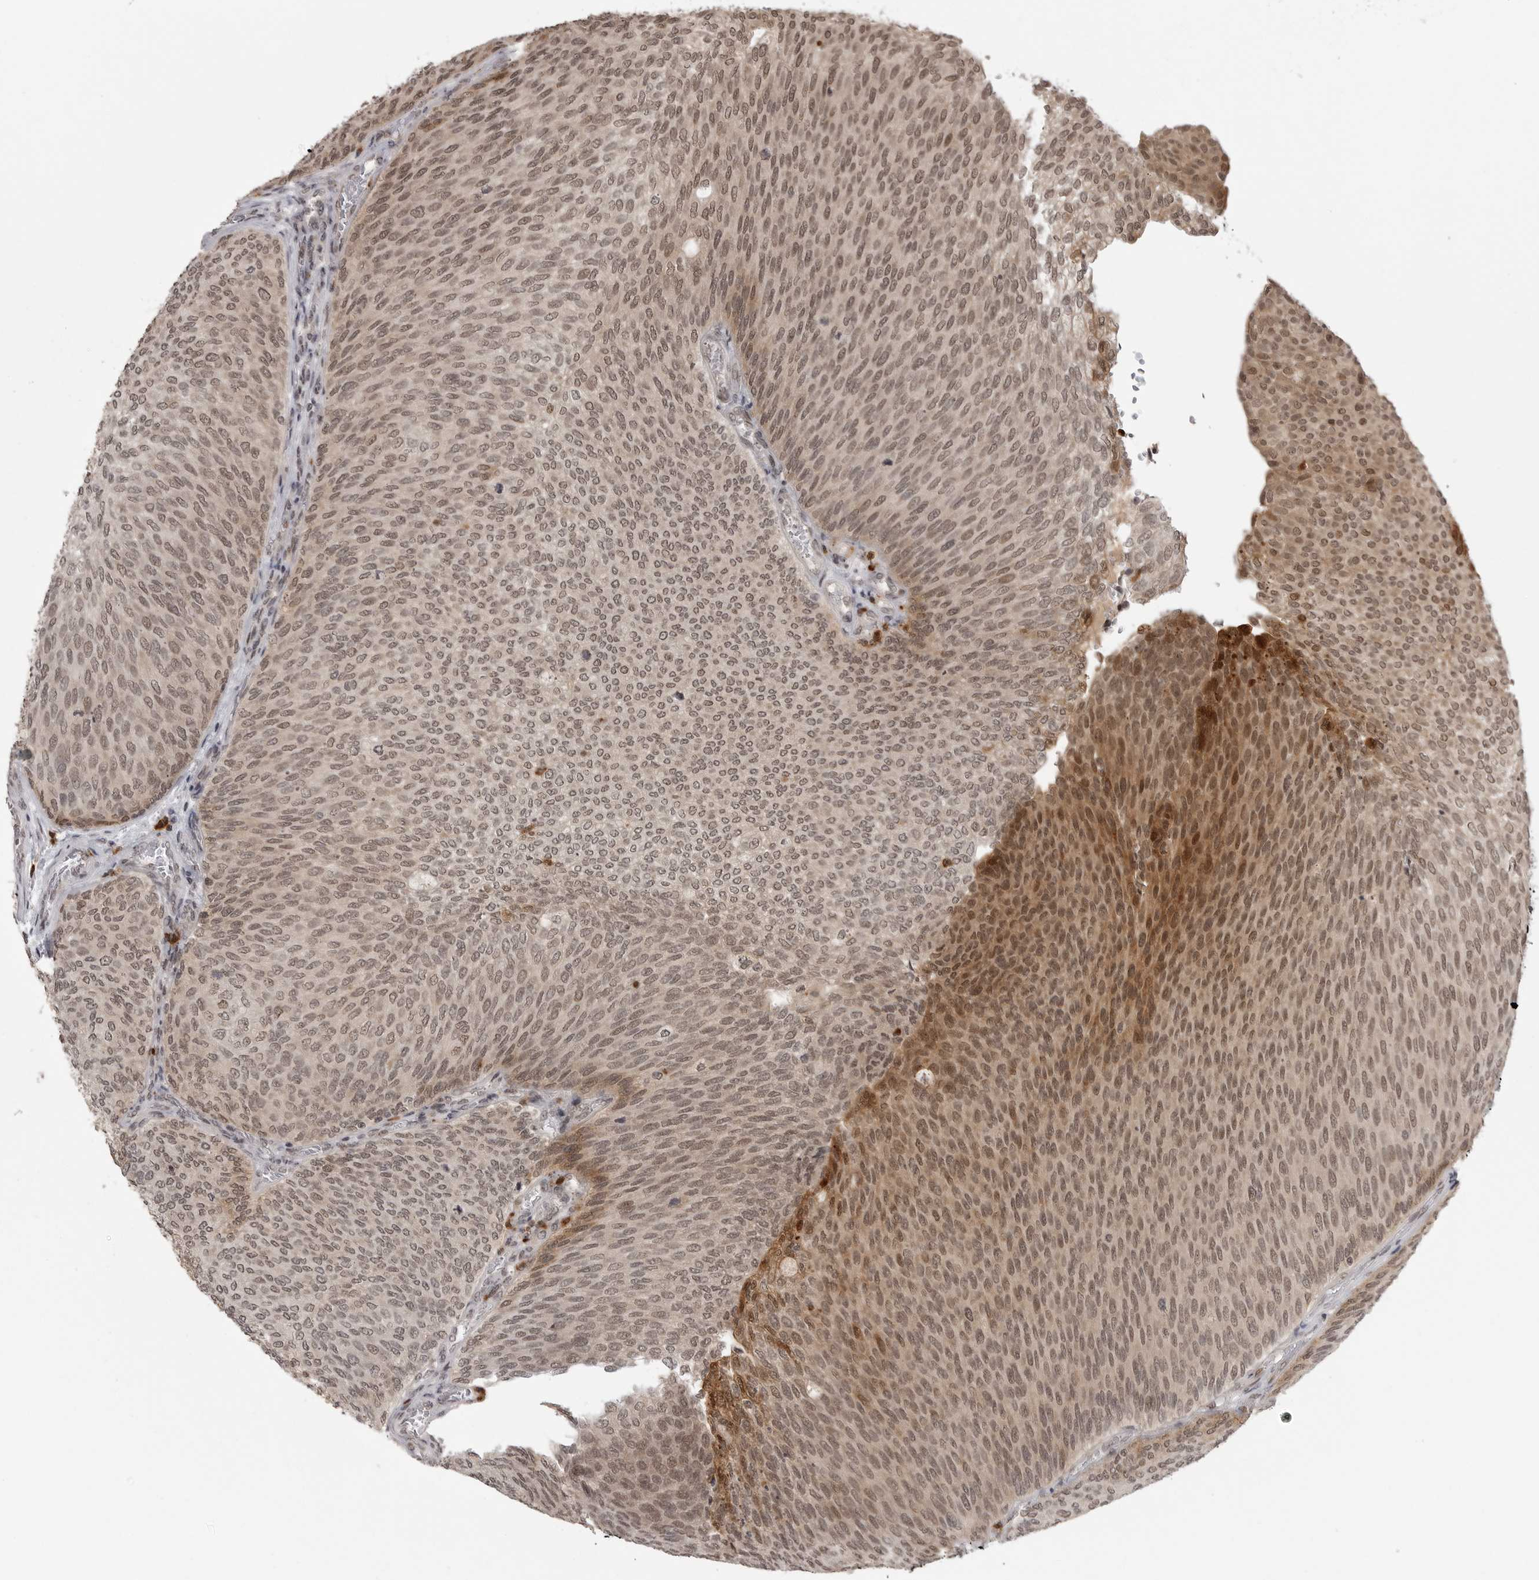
{"staining": {"intensity": "moderate", "quantity": ">75%", "location": "cytoplasmic/membranous,nuclear"}, "tissue": "urothelial cancer", "cell_type": "Tumor cells", "image_type": "cancer", "snomed": [{"axis": "morphology", "description": "Urothelial carcinoma, Low grade"}, {"axis": "topography", "description": "Urinary bladder"}], "caption": "Approximately >75% of tumor cells in urothelial cancer reveal moderate cytoplasmic/membranous and nuclear protein positivity as visualized by brown immunohistochemical staining.", "gene": "PEG3", "patient": {"sex": "female", "age": 79}}